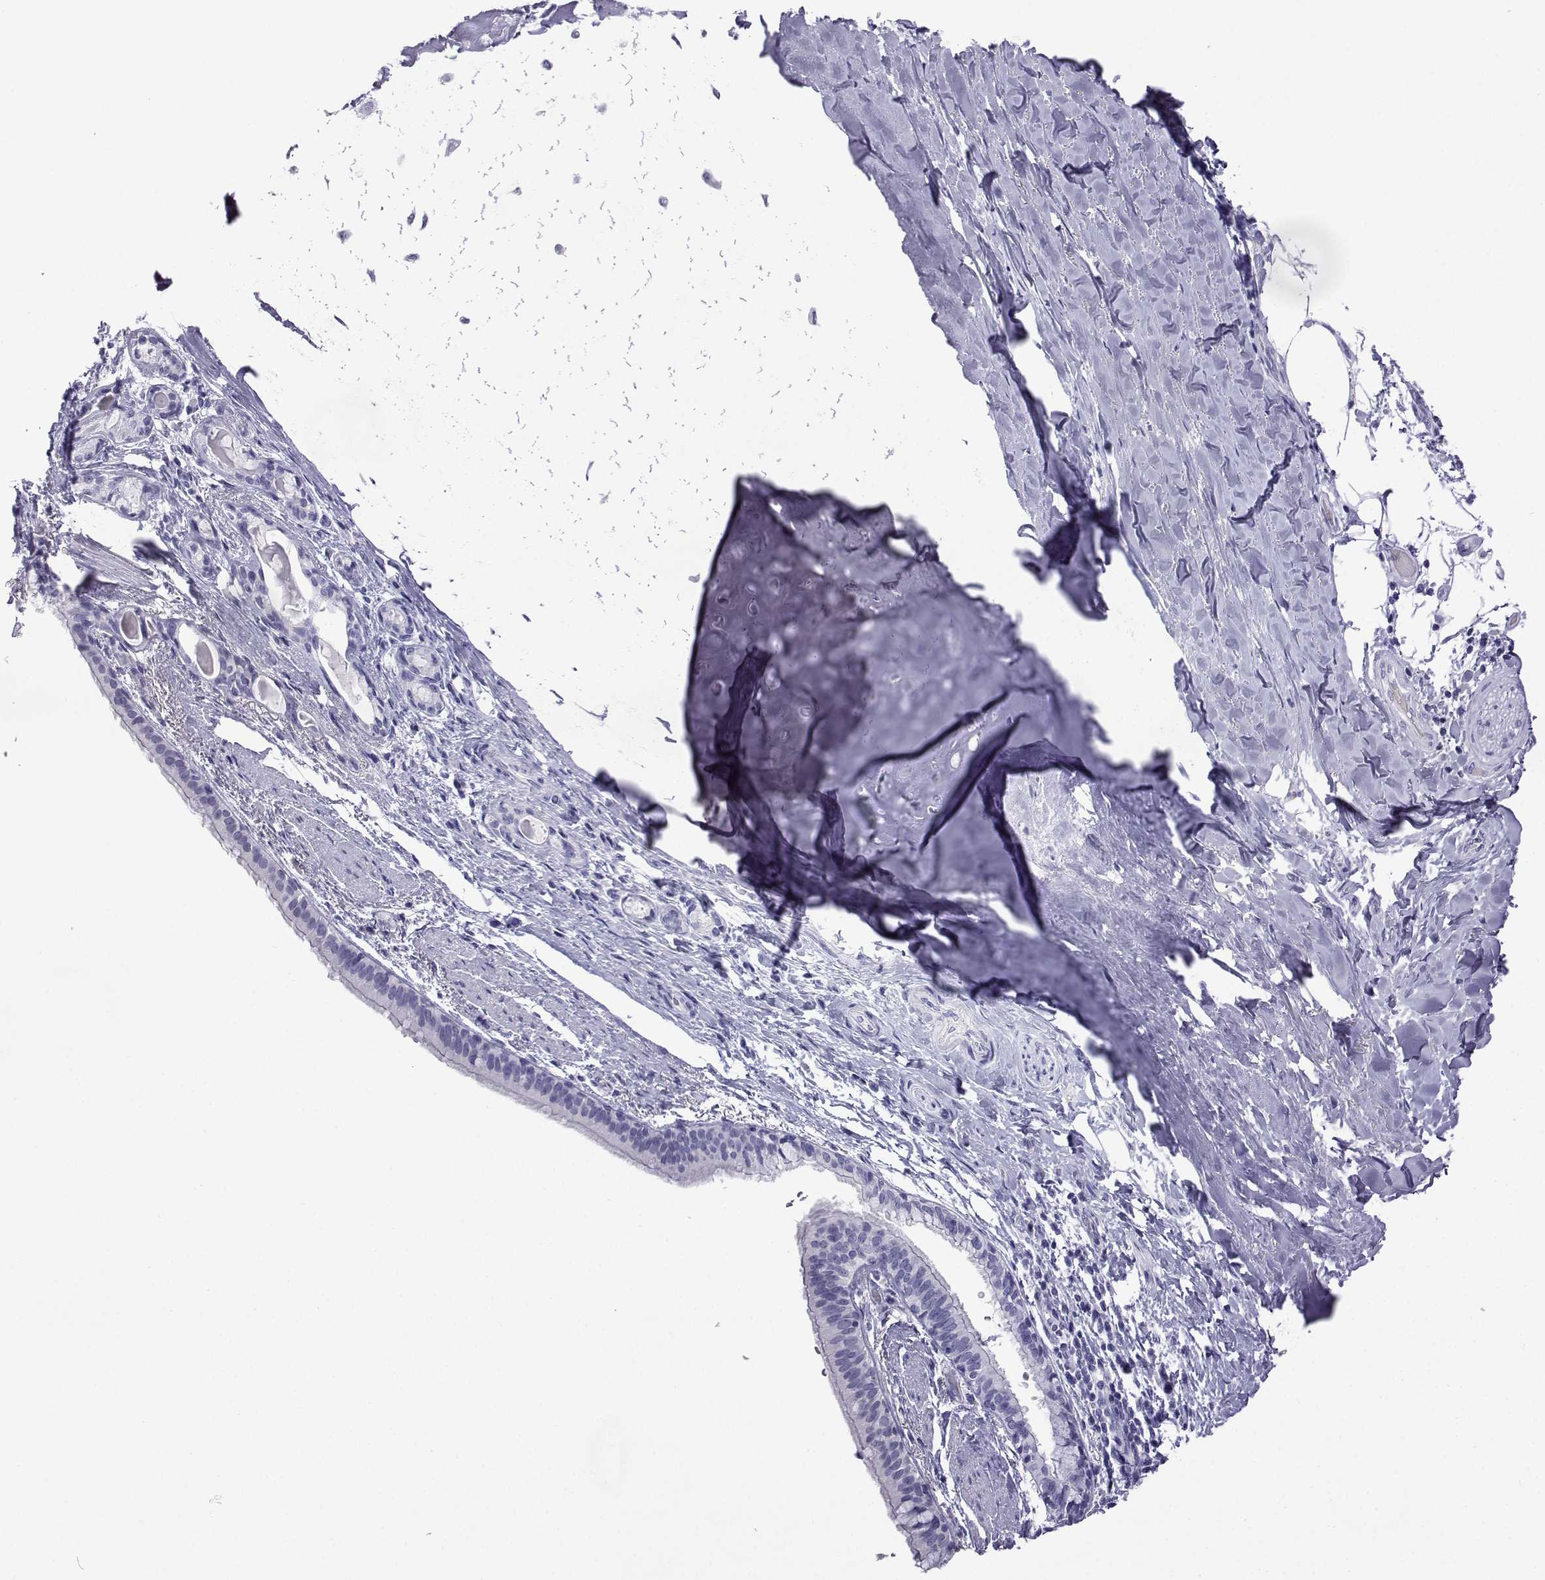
{"staining": {"intensity": "negative", "quantity": "none", "location": "none"}, "tissue": "bronchus", "cell_type": "Respiratory epithelial cells", "image_type": "normal", "snomed": [{"axis": "morphology", "description": "Normal tissue, NOS"}, {"axis": "morphology", "description": "Squamous cell carcinoma, NOS"}, {"axis": "topography", "description": "Bronchus"}, {"axis": "topography", "description": "Lung"}], "caption": "Immunohistochemistry photomicrograph of unremarkable bronchus: bronchus stained with DAB exhibits no significant protein expression in respiratory epithelial cells.", "gene": "ACTL7A", "patient": {"sex": "male", "age": 69}}